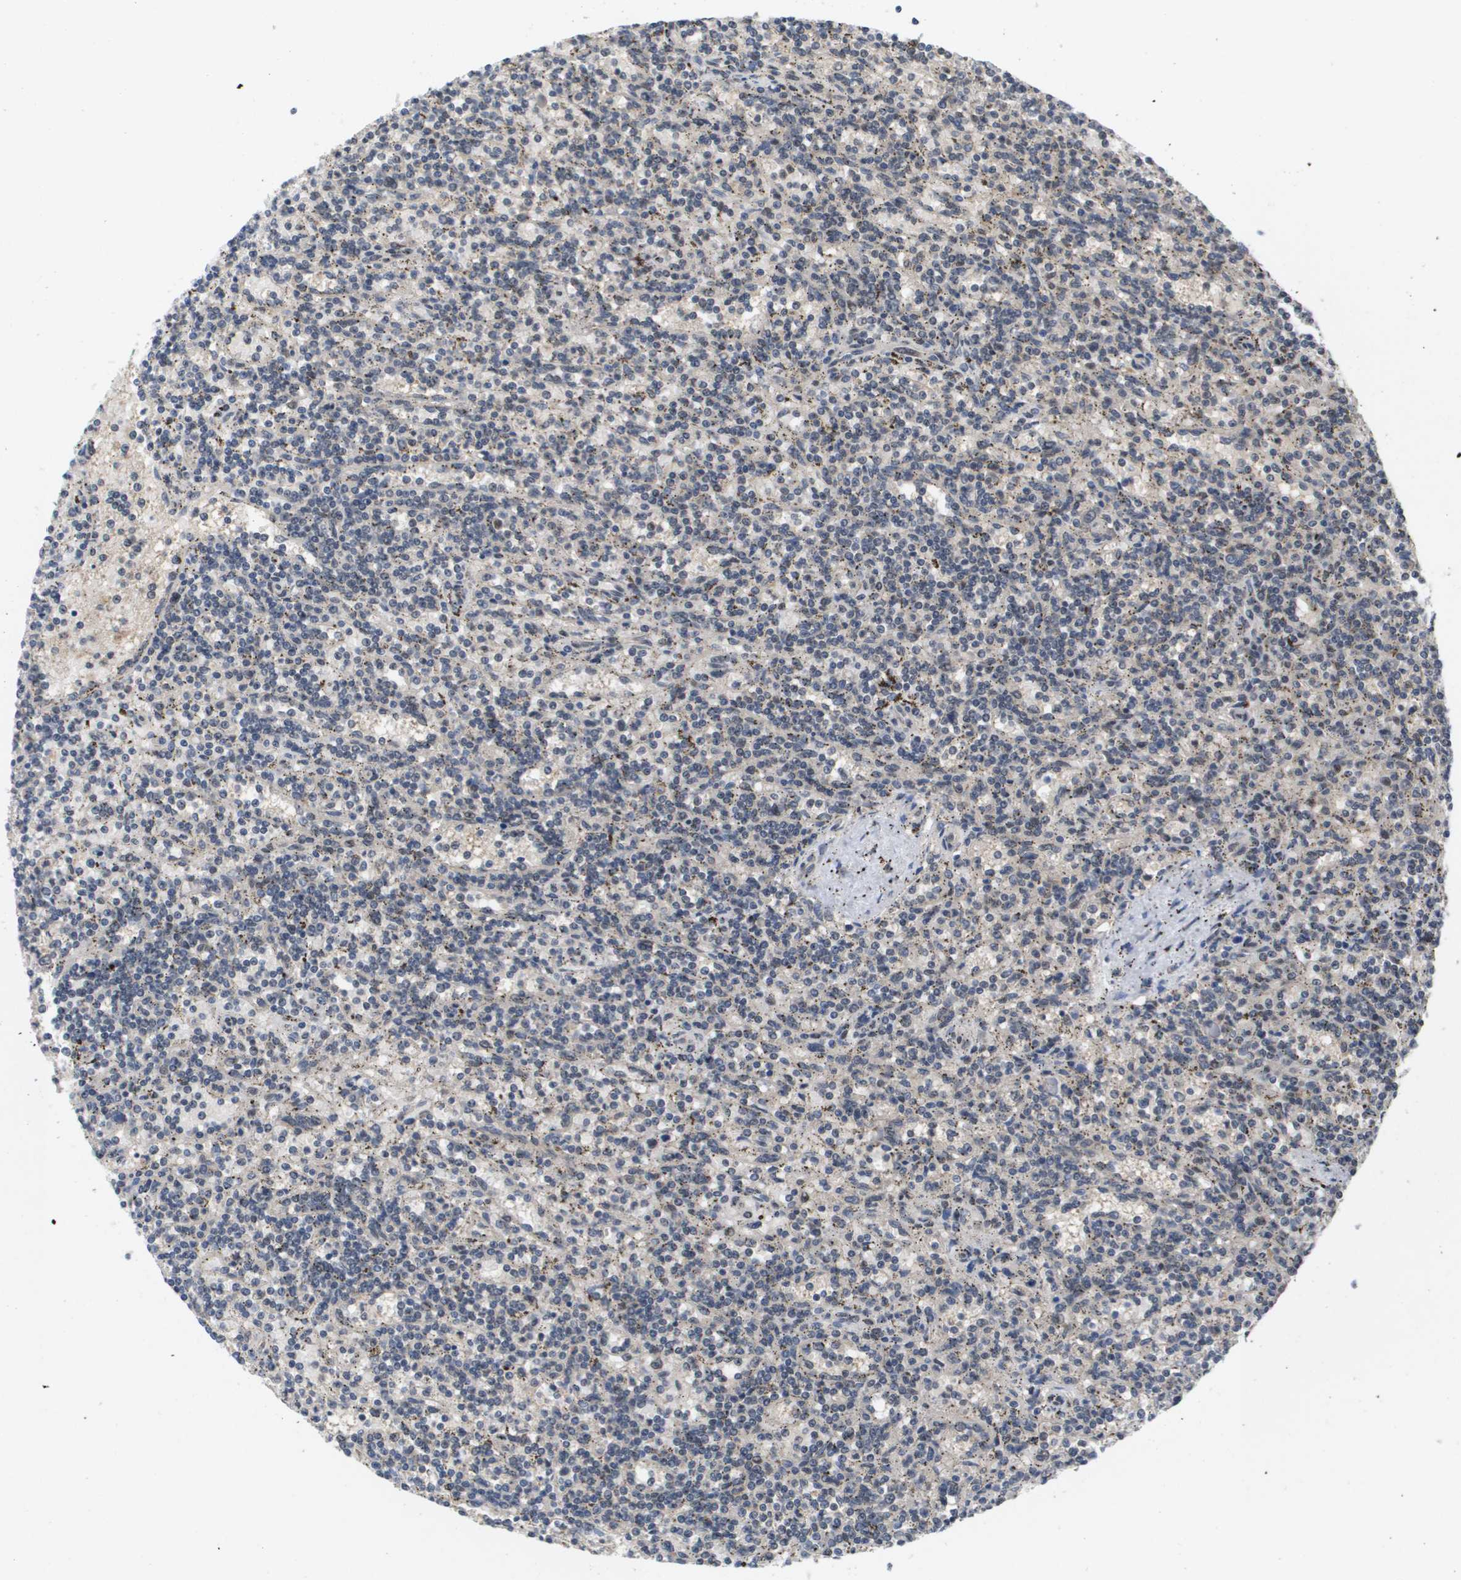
{"staining": {"intensity": "negative", "quantity": "none", "location": "none"}, "tissue": "lymphoma", "cell_type": "Tumor cells", "image_type": "cancer", "snomed": [{"axis": "morphology", "description": "Malignant lymphoma, non-Hodgkin's type, Low grade"}, {"axis": "topography", "description": "Spleen"}], "caption": "Immunohistochemistry image of neoplastic tissue: malignant lymphoma, non-Hodgkin's type (low-grade) stained with DAB (3,3'-diaminobenzidine) exhibits no significant protein positivity in tumor cells.", "gene": "AMBRA1", "patient": {"sex": "male", "age": 73}}